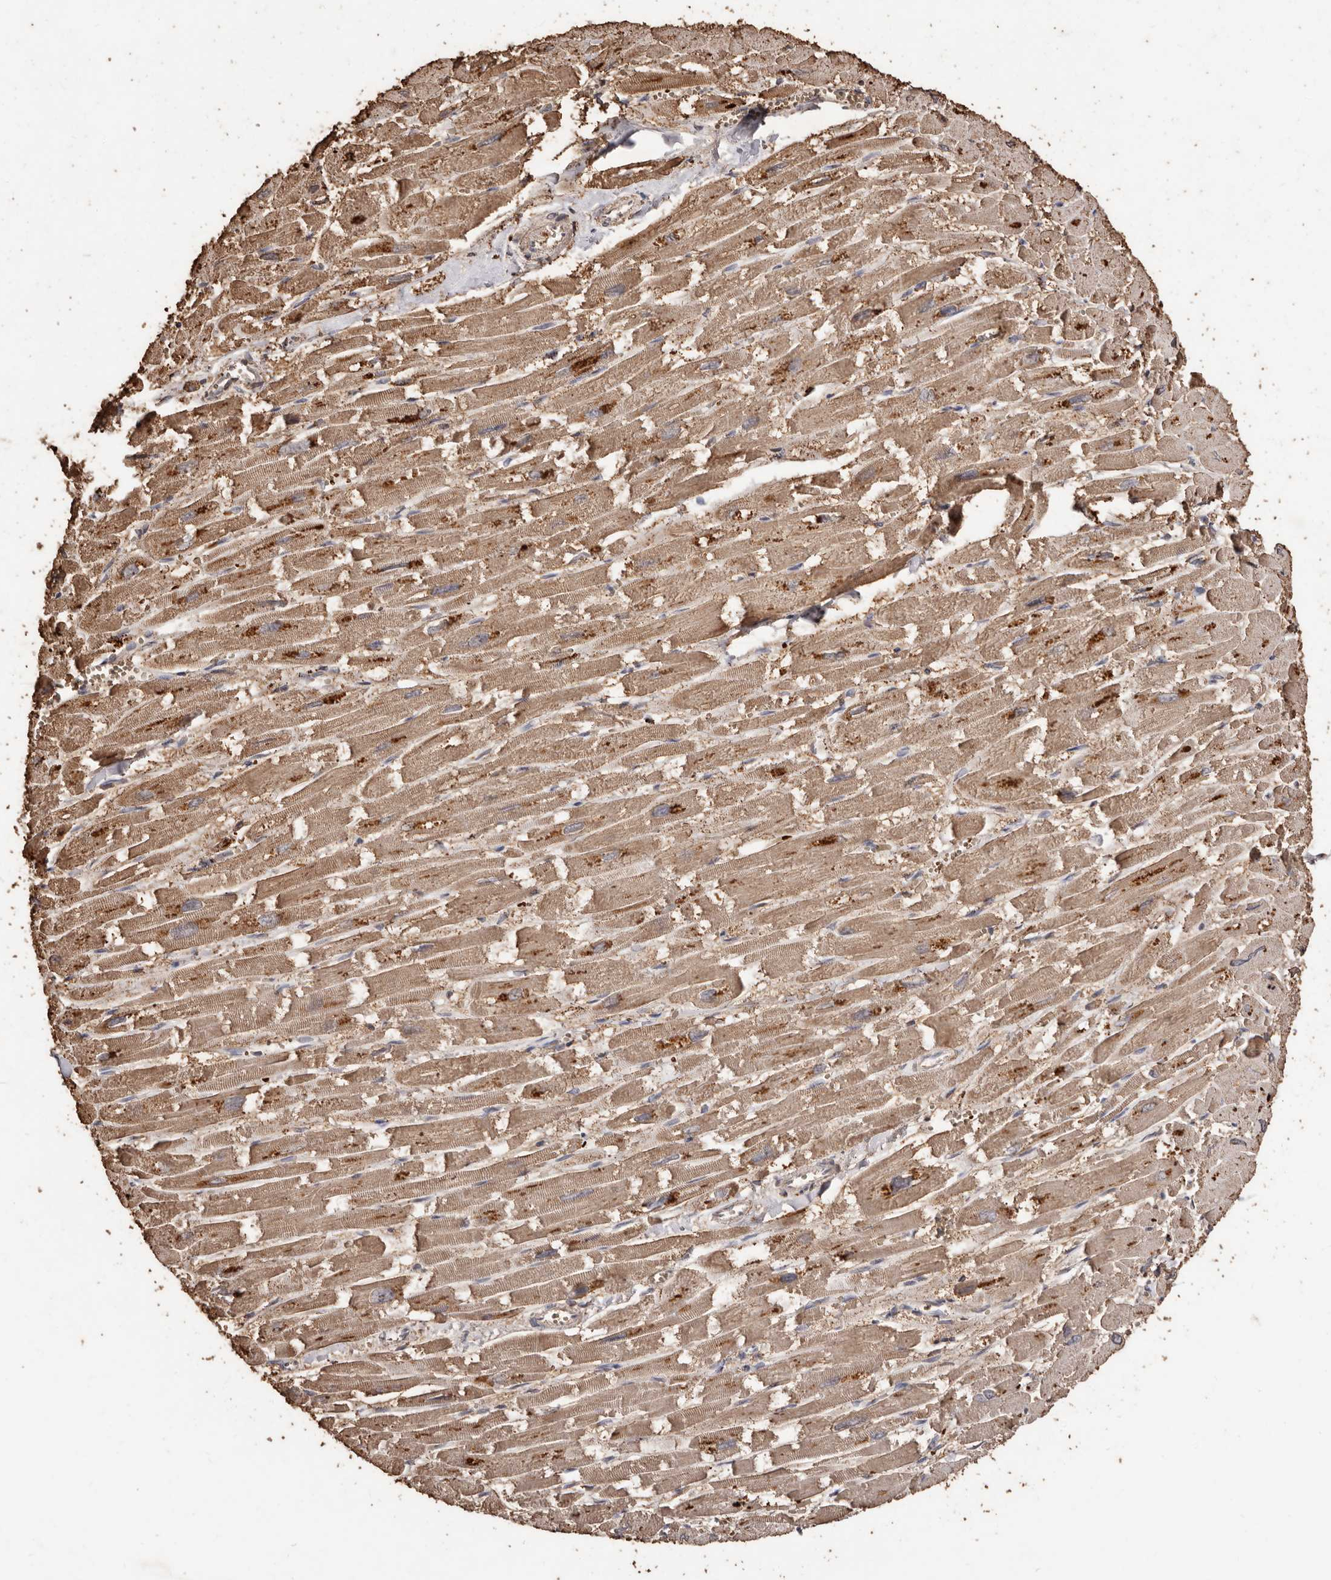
{"staining": {"intensity": "moderate", "quantity": ">75%", "location": "cytoplasmic/membranous"}, "tissue": "heart muscle", "cell_type": "Cardiomyocytes", "image_type": "normal", "snomed": [{"axis": "morphology", "description": "Normal tissue, NOS"}, {"axis": "topography", "description": "Heart"}], "caption": "Heart muscle was stained to show a protein in brown. There is medium levels of moderate cytoplasmic/membranous positivity in approximately >75% of cardiomyocytes. The protein of interest is stained brown, and the nuclei are stained in blue (DAB IHC with brightfield microscopy, high magnification).", "gene": "GRAMD2A", "patient": {"sex": "male", "age": 54}}